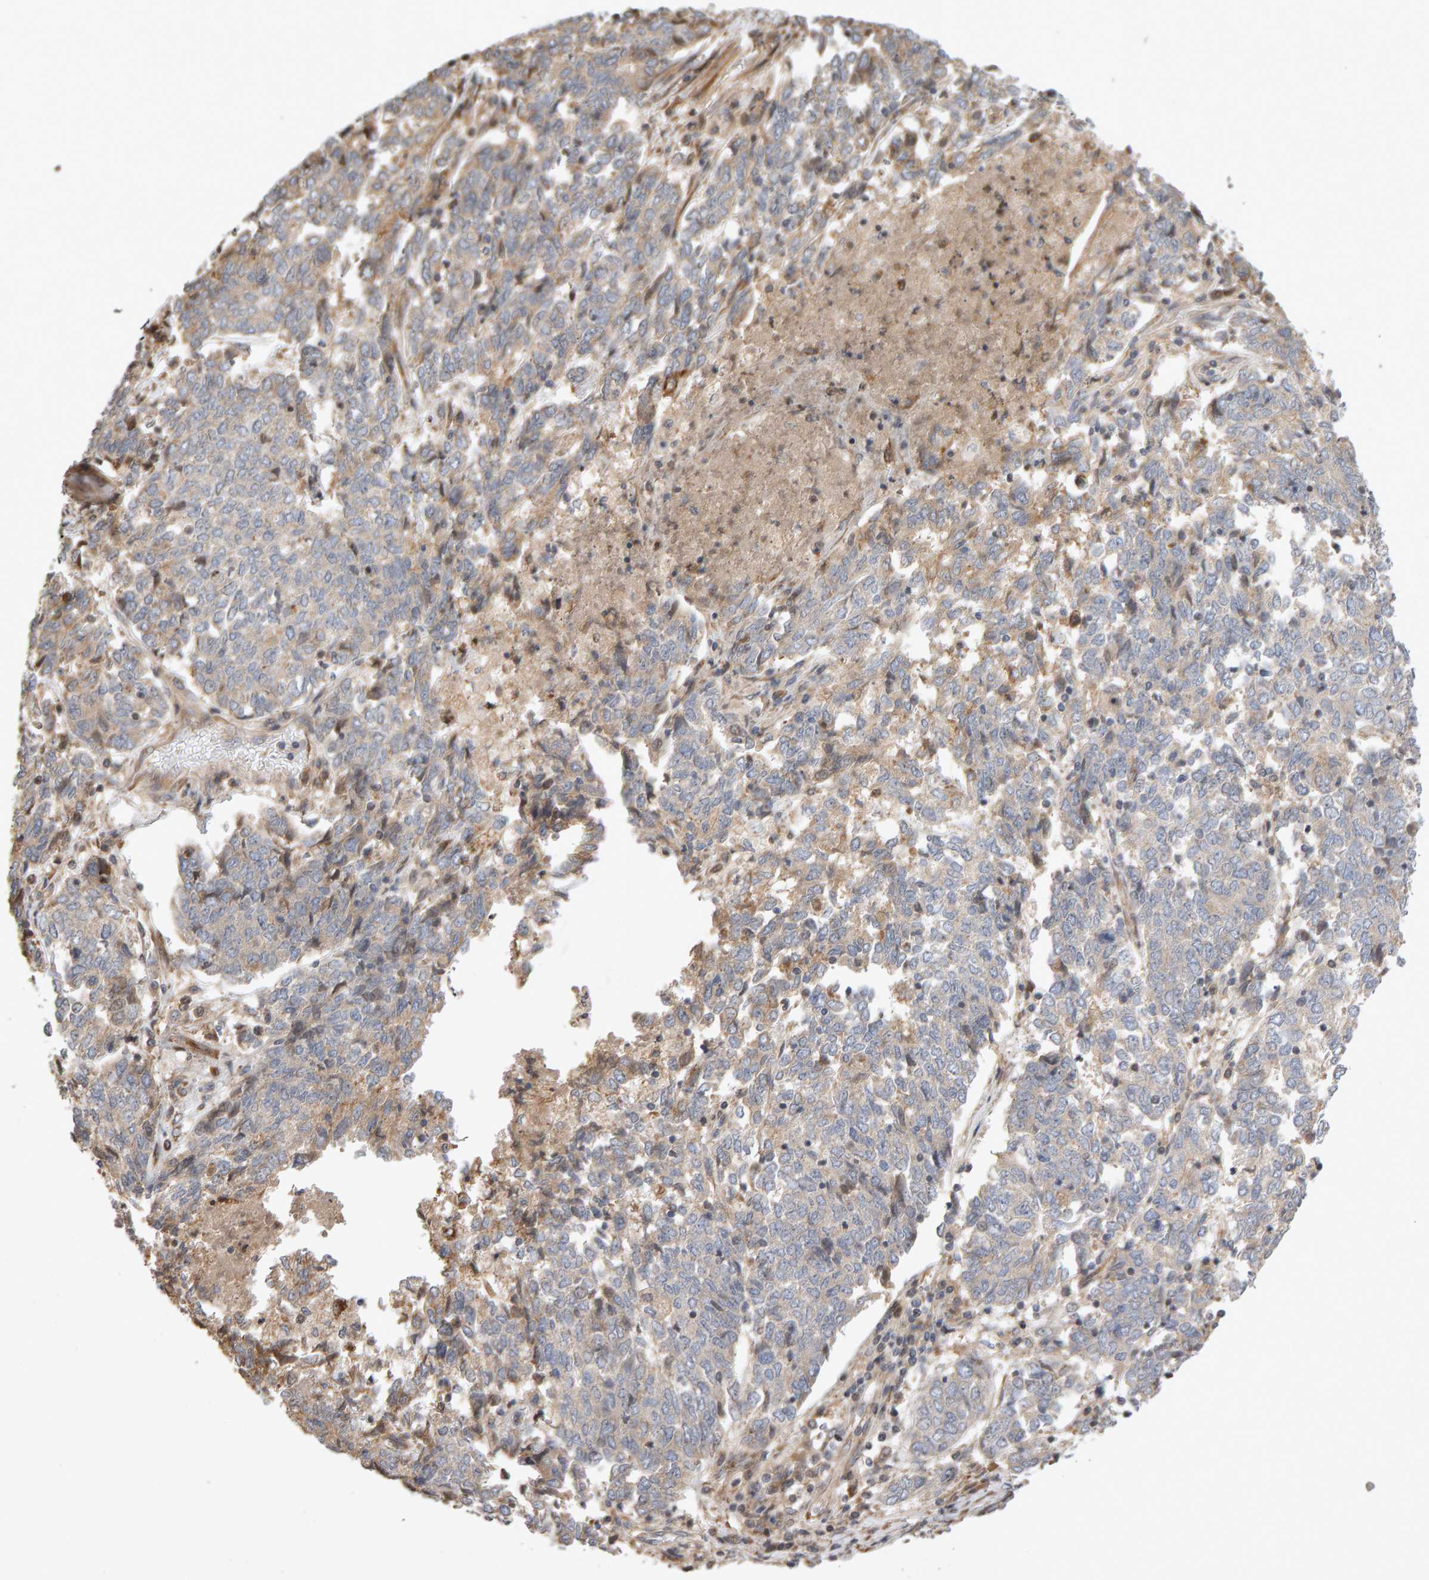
{"staining": {"intensity": "weak", "quantity": "25%-75%", "location": "cytoplasmic/membranous"}, "tissue": "endometrial cancer", "cell_type": "Tumor cells", "image_type": "cancer", "snomed": [{"axis": "morphology", "description": "Adenocarcinoma, NOS"}, {"axis": "topography", "description": "Endometrium"}], "caption": "A low amount of weak cytoplasmic/membranous expression is present in about 25%-75% of tumor cells in endometrial cancer tissue.", "gene": "LZTS1", "patient": {"sex": "female", "age": 80}}